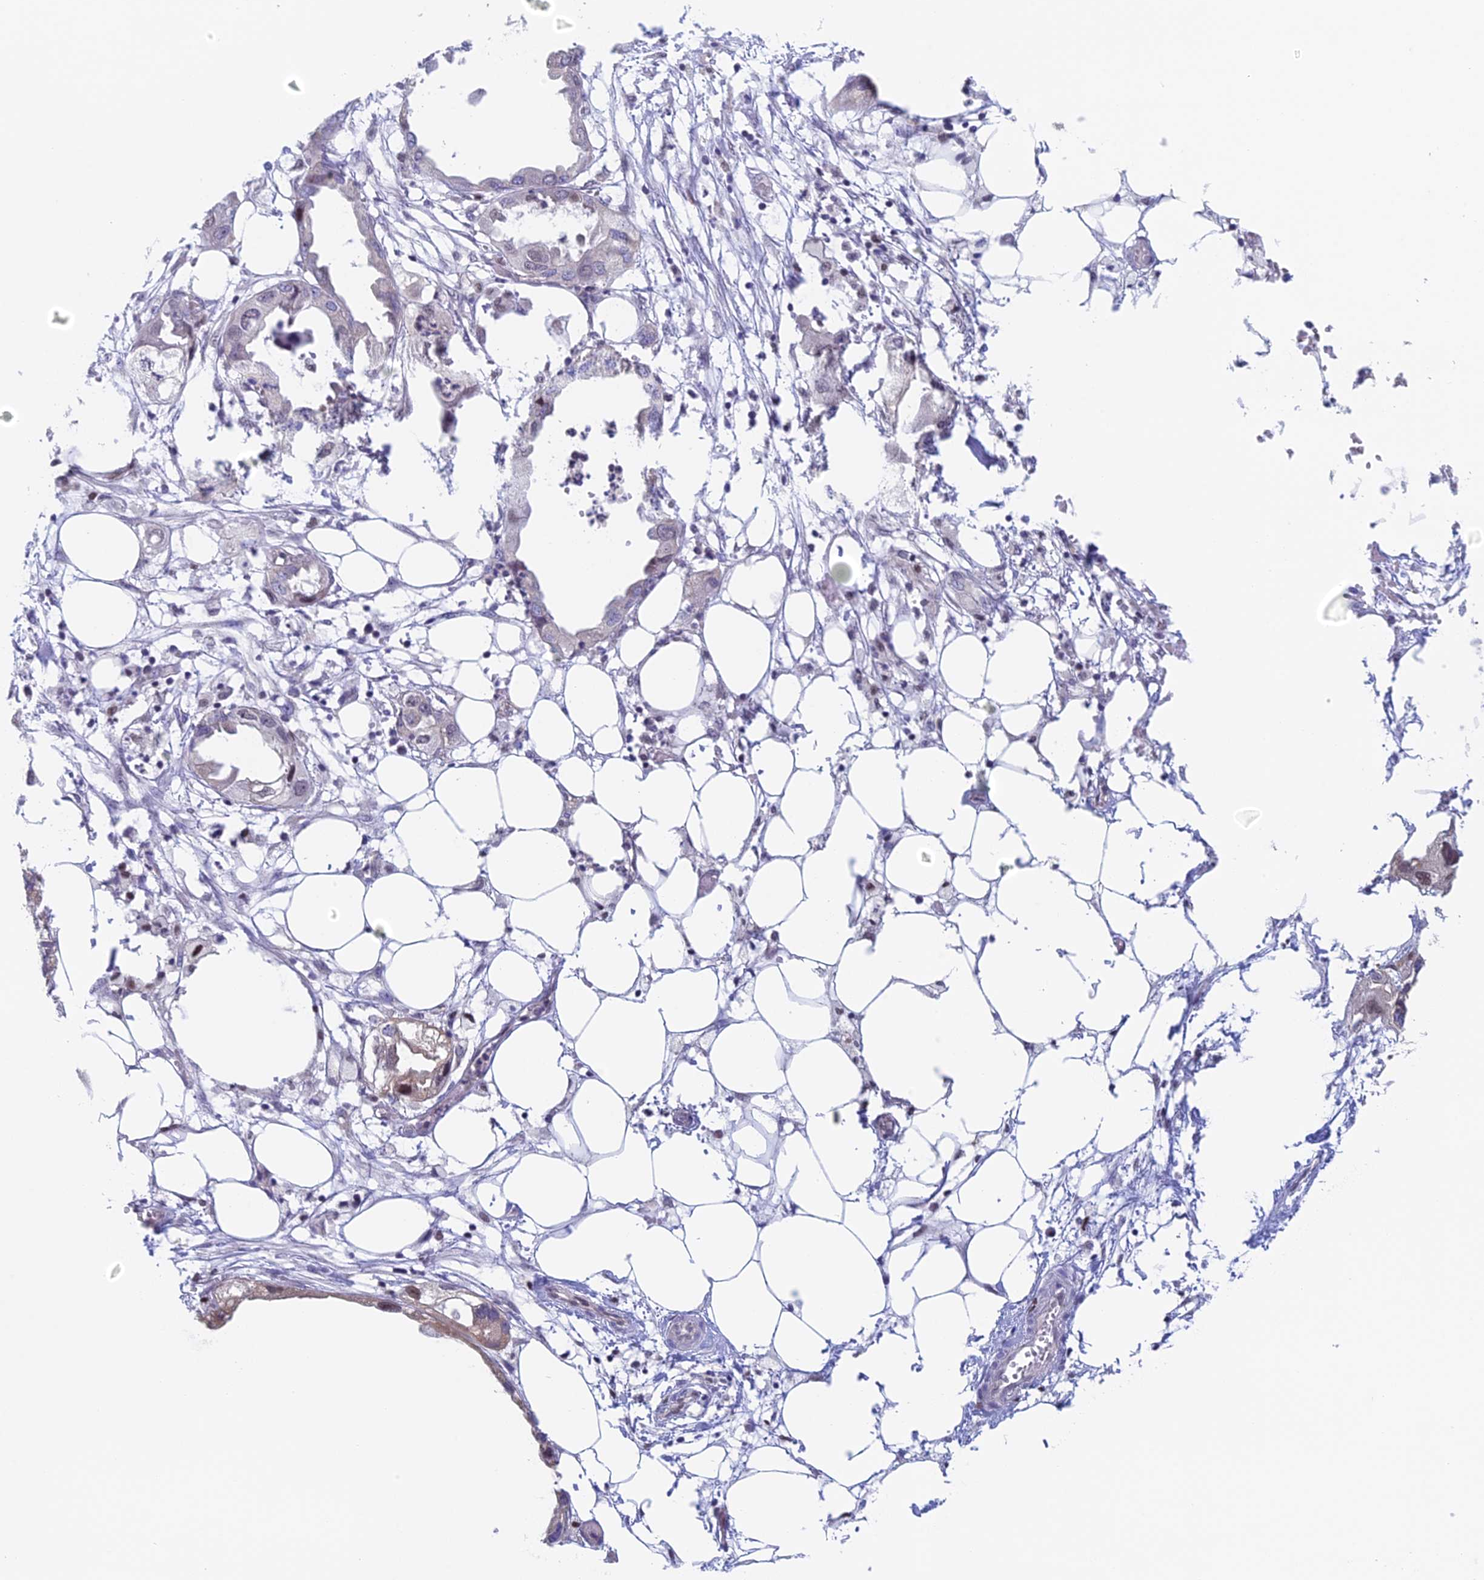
{"staining": {"intensity": "weak", "quantity": "<25%", "location": "cytoplasmic/membranous"}, "tissue": "endometrial cancer", "cell_type": "Tumor cells", "image_type": "cancer", "snomed": [{"axis": "morphology", "description": "Adenocarcinoma, NOS"}, {"axis": "morphology", "description": "Adenocarcinoma, metastatic, NOS"}, {"axis": "topography", "description": "Adipose tissue"}, {"axis": "topography", "description": "Endometrium"}], "caption": "This is an immunohistochemistry (IHC) micrograph of endometrial metastatic adenocarcinoma. There is no staining in tumor cells.", "gene": "MRPL17", "patient": {"sex": "female", "age": 67}}